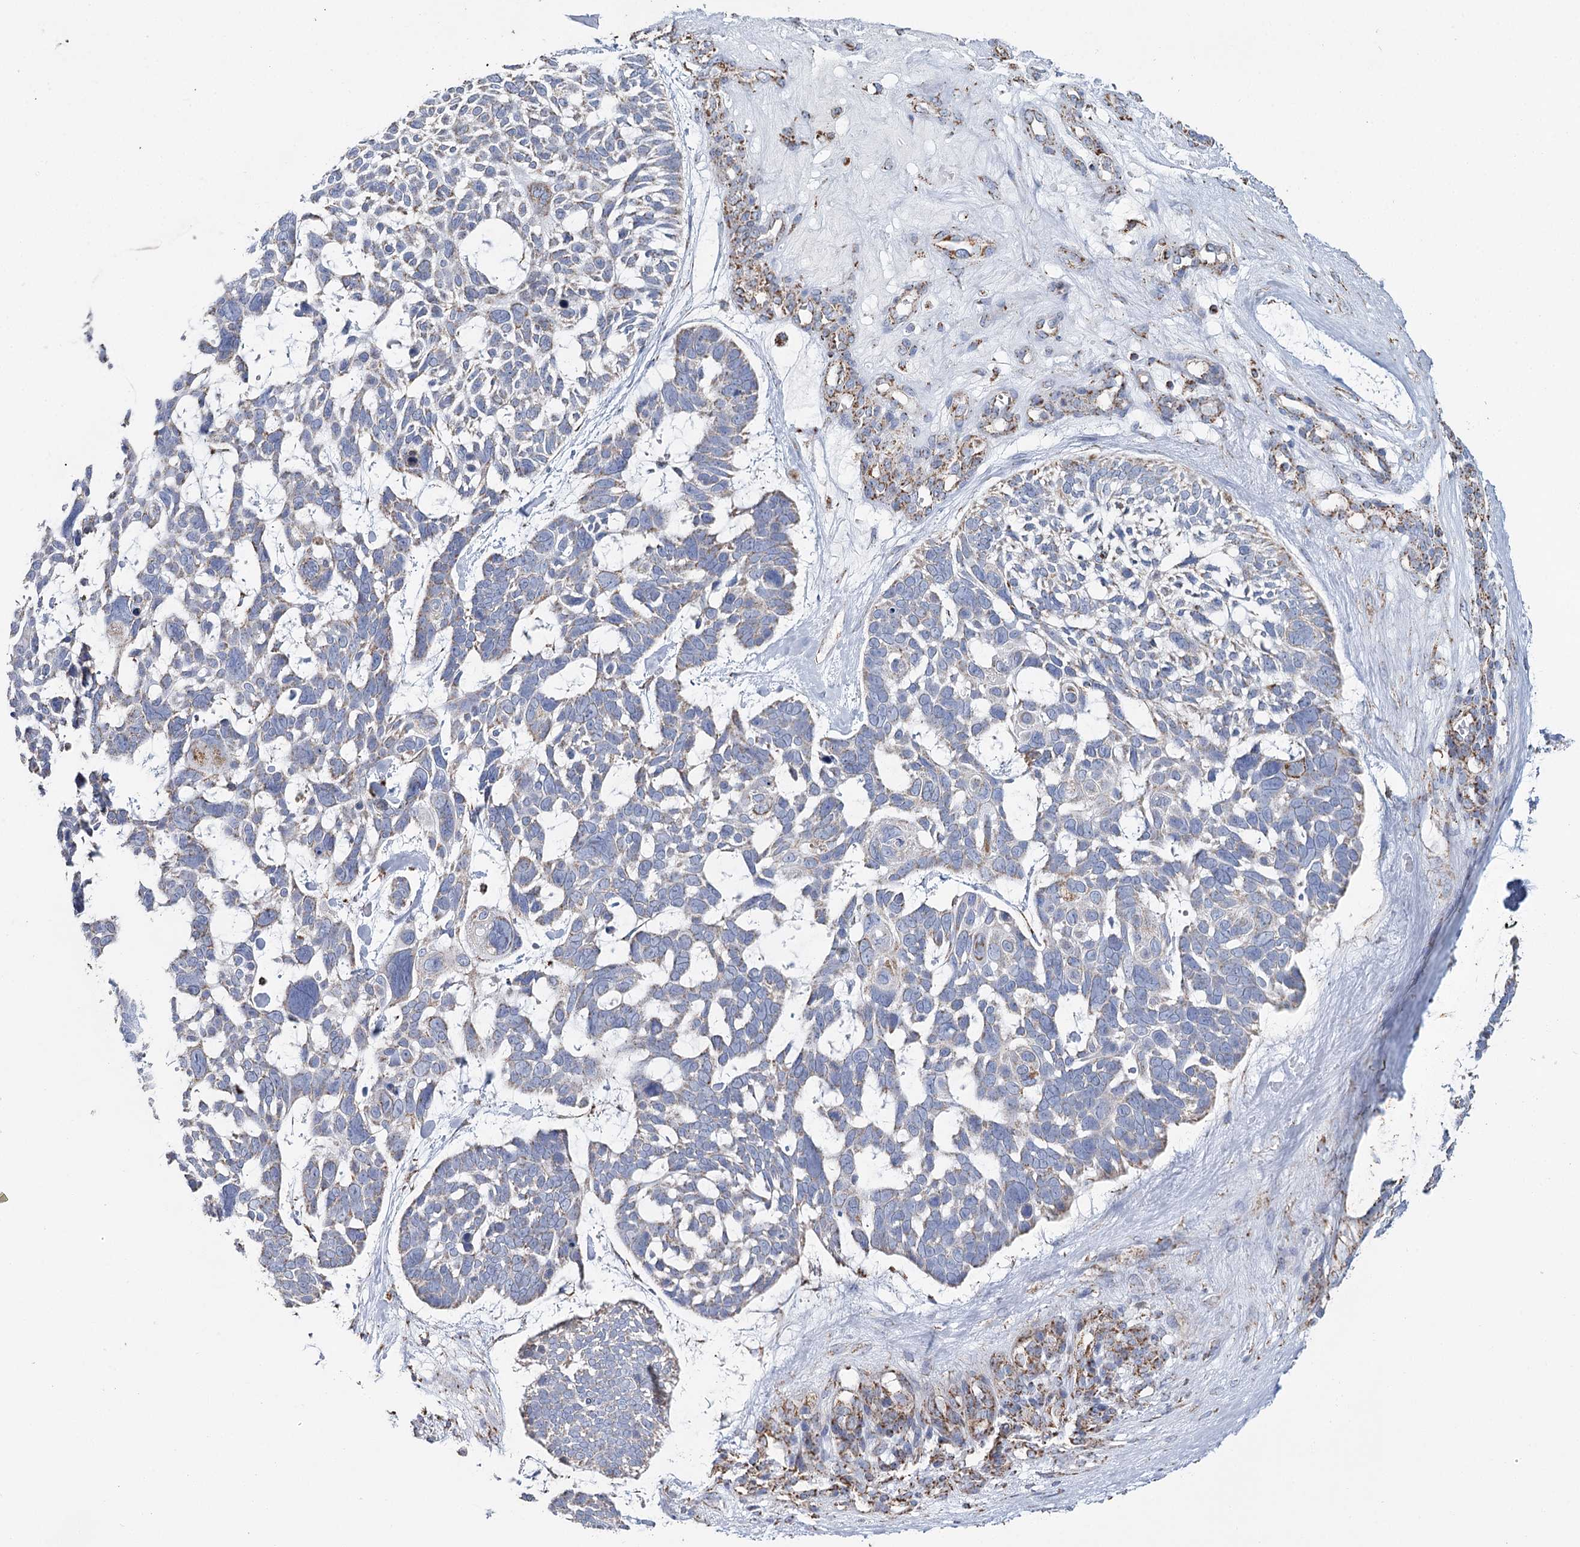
{"staining": {"intensity": "negative", "quantity": "none", "location": "none"}, "tissue": "skin cancer", "cell_type": "Tumor cells", "image_type": "cancer", "snomed": [{"axis": "morphology", "description": "Basal cell carcinoma"}, {"axis": "topography", "description": "Skin"}], "caption": "There is no significant positivity in tumor cells of skin basal cell carcinoma.", "gene": "MRPL44", "patient": {"sex": "male", "age": 88}}